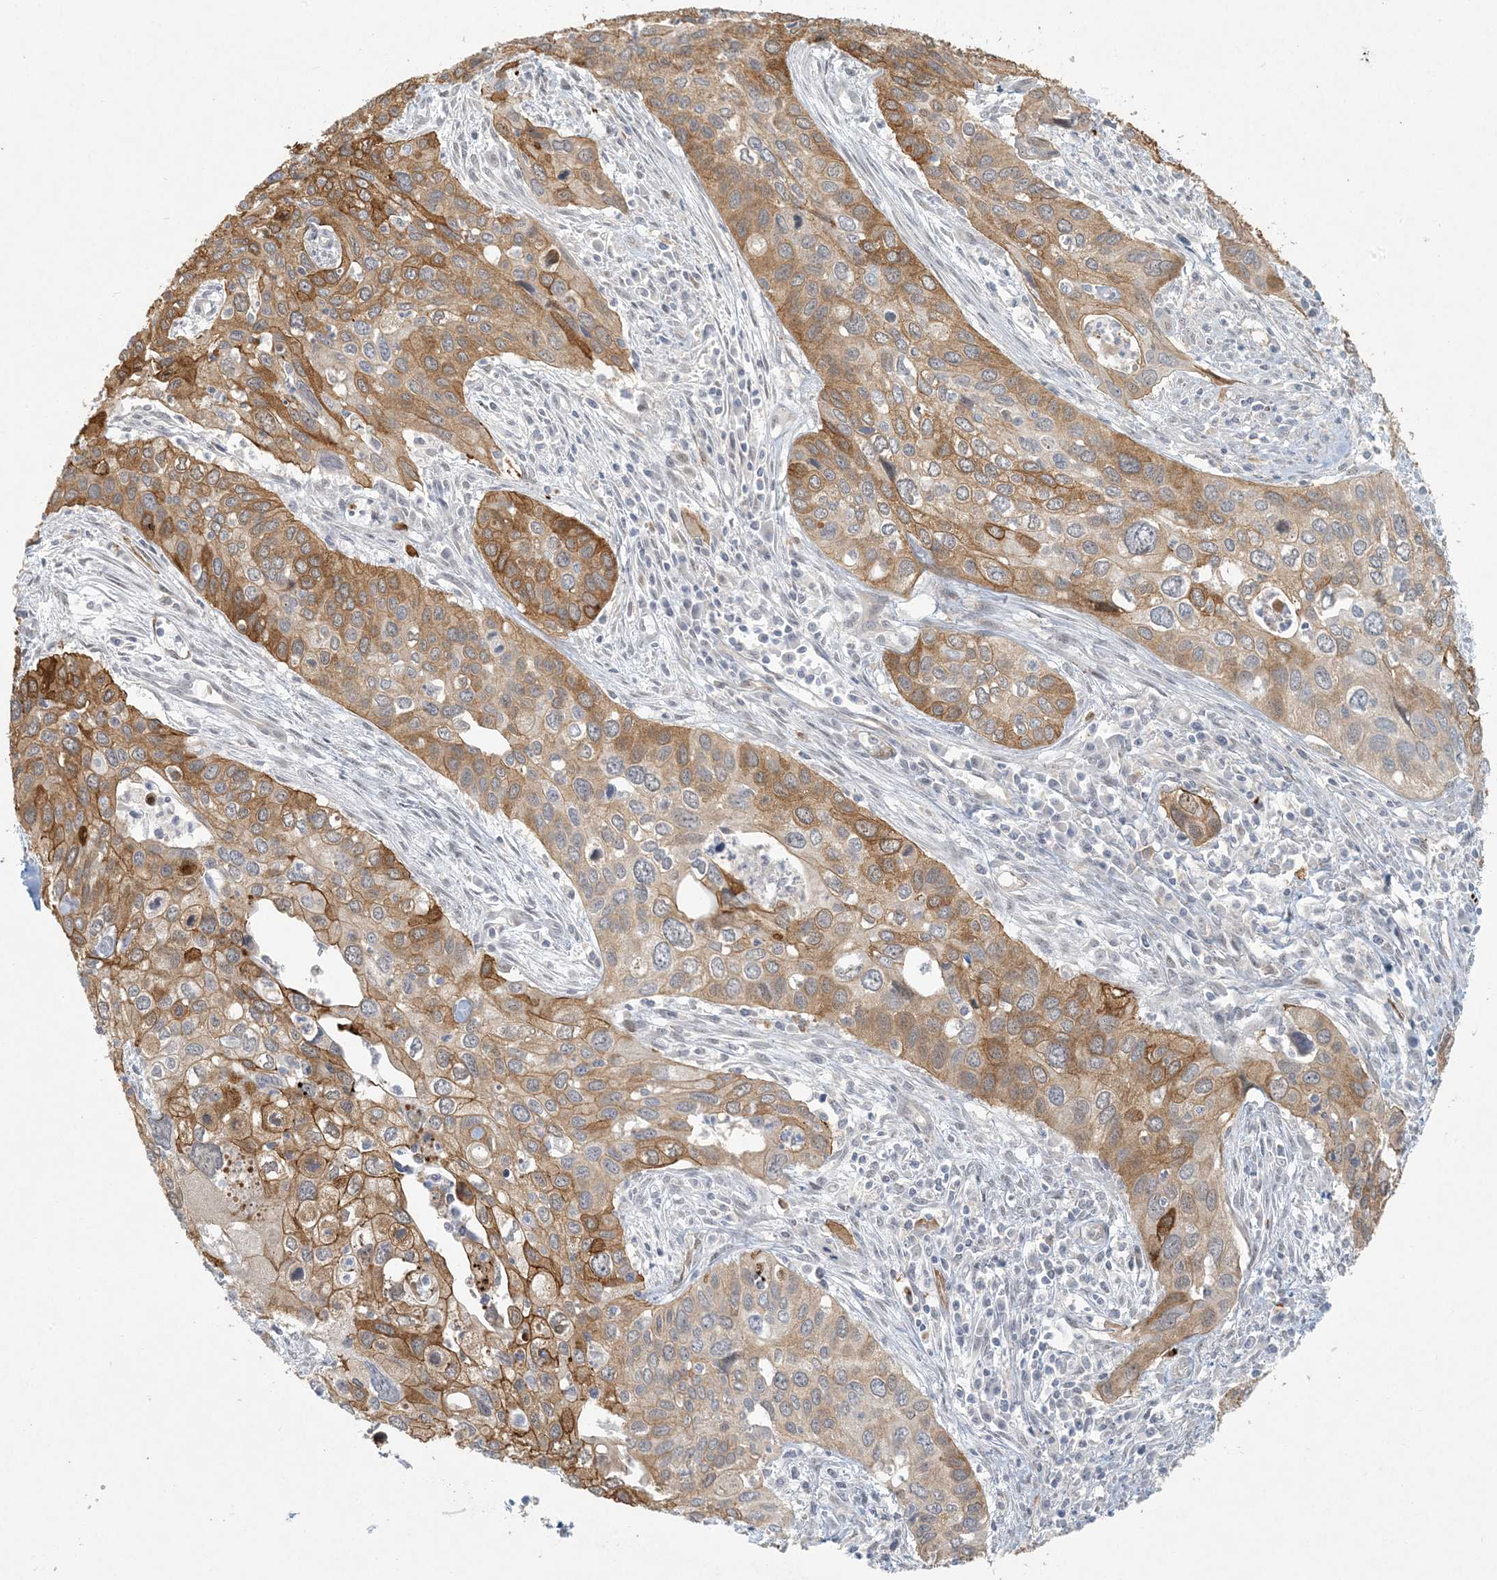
{"staining": {"intensity": "moderate", "quantity": ">75%", "location": "cytoplasmic/membranous"}, "tissue": "cervical cancer", "cell_type": "Tumor cells", "image_type": "cancer", "snomed": [{"axis": "morphology", "description": "Squamous cell carcinoma, NOS"}, {"axis": "topography", "description": "Cervix"}], "caption": "Tumor cells exhibit medium levels of moderate cytoplasmic/membranous expression in approximately >75% of cells in human squamous cell carcinoma (cervical).", "gene": "BCORL1", "patient": {"sex": "female", "age": 55}}